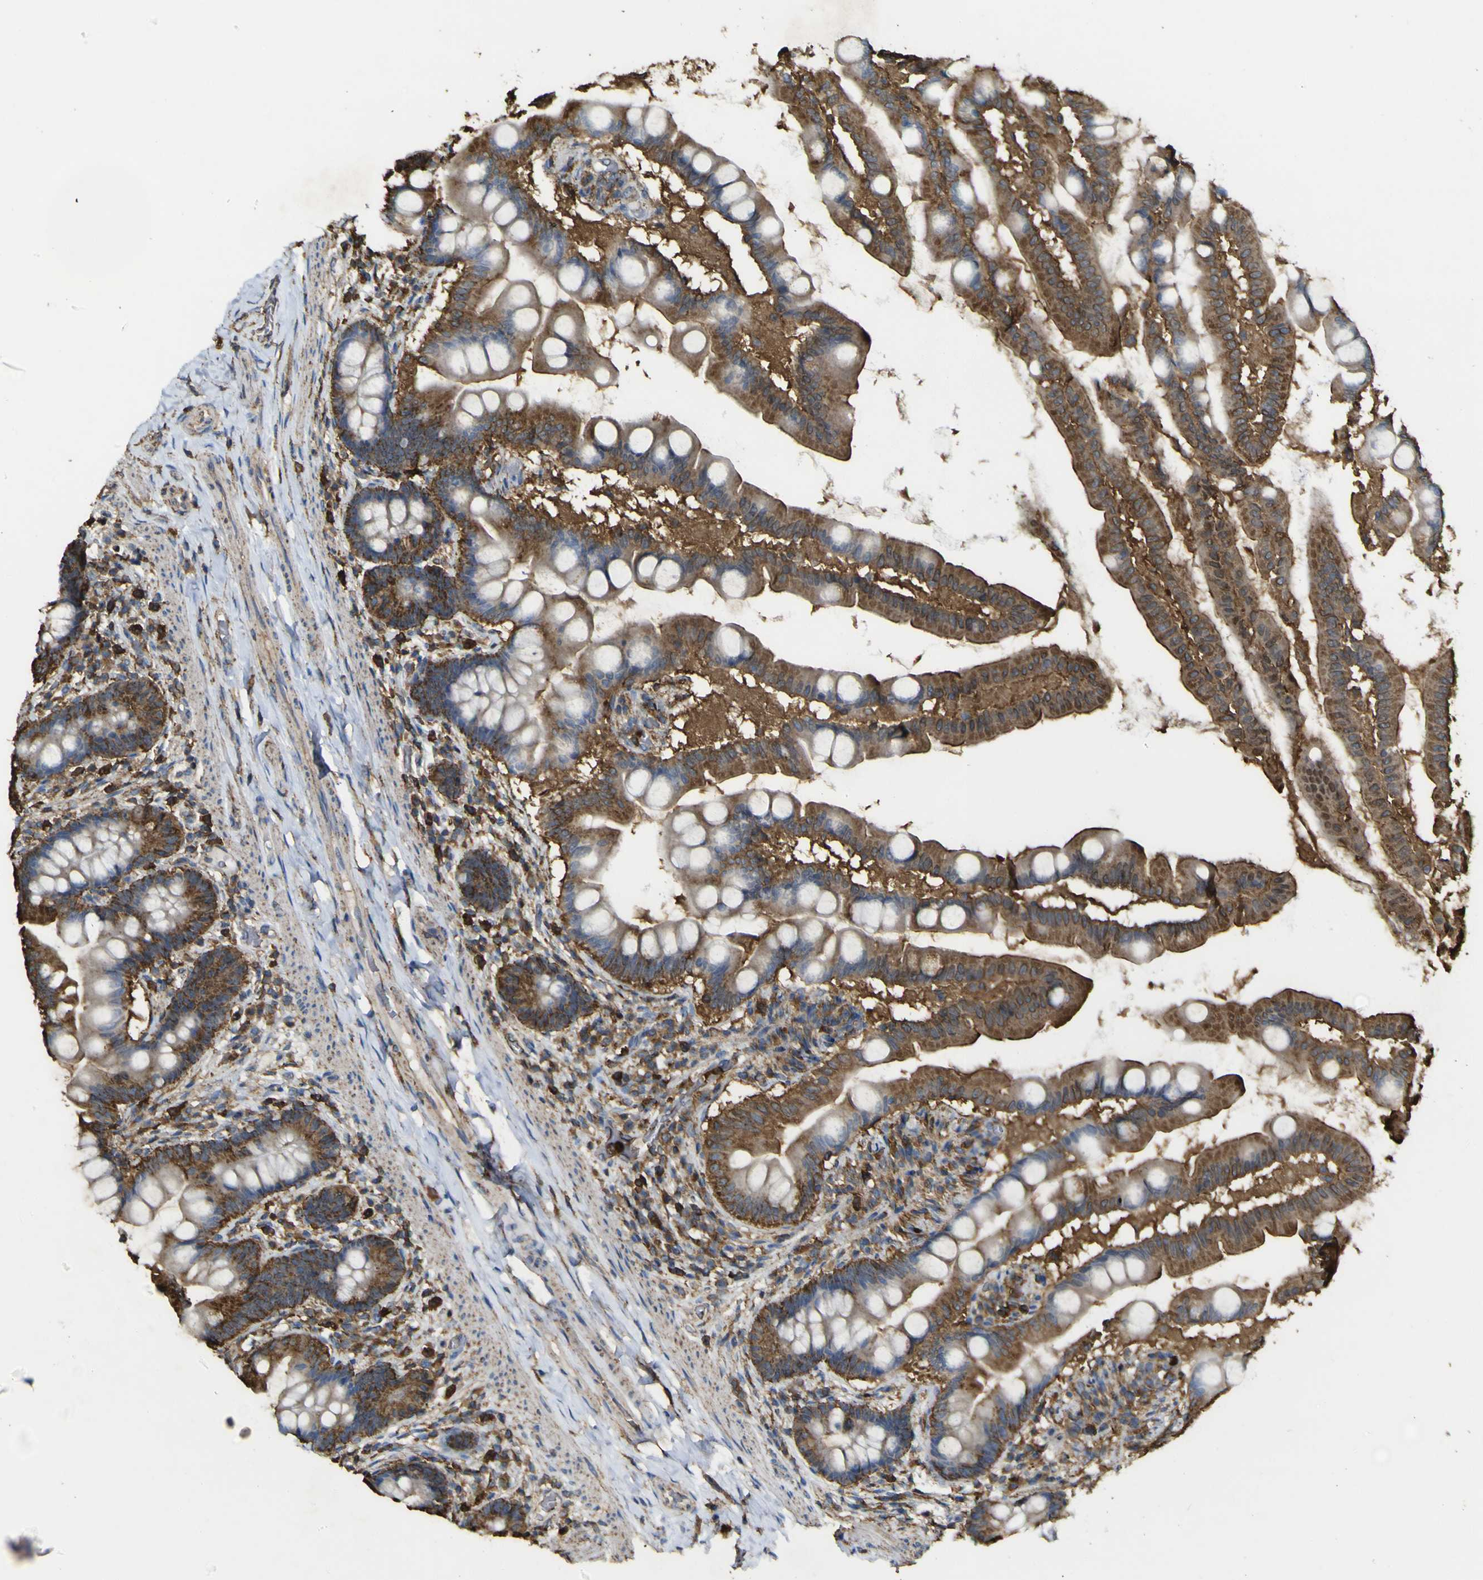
{"staining": {"intensity": "strong", "quantity": ">75%", "location": "cytoplasmic/membranous"}, "tissue": "small intestine", "cell_type": "Glandular cells", "image_type": "normal", "snomed": [{"axis": "morphology", "description": "Normal tissue, NOS"}, {"axis": "topography", "description": "Small intestine"}], "caption": "This histopathology image demonstrates IHC staining of unremarkable small intestine, with high strong cytoplasmic/membranous staining in approximately >75% of glandular cells.", "gene": "ACSL3", "patient": {"sex": "female", "age": 56}}